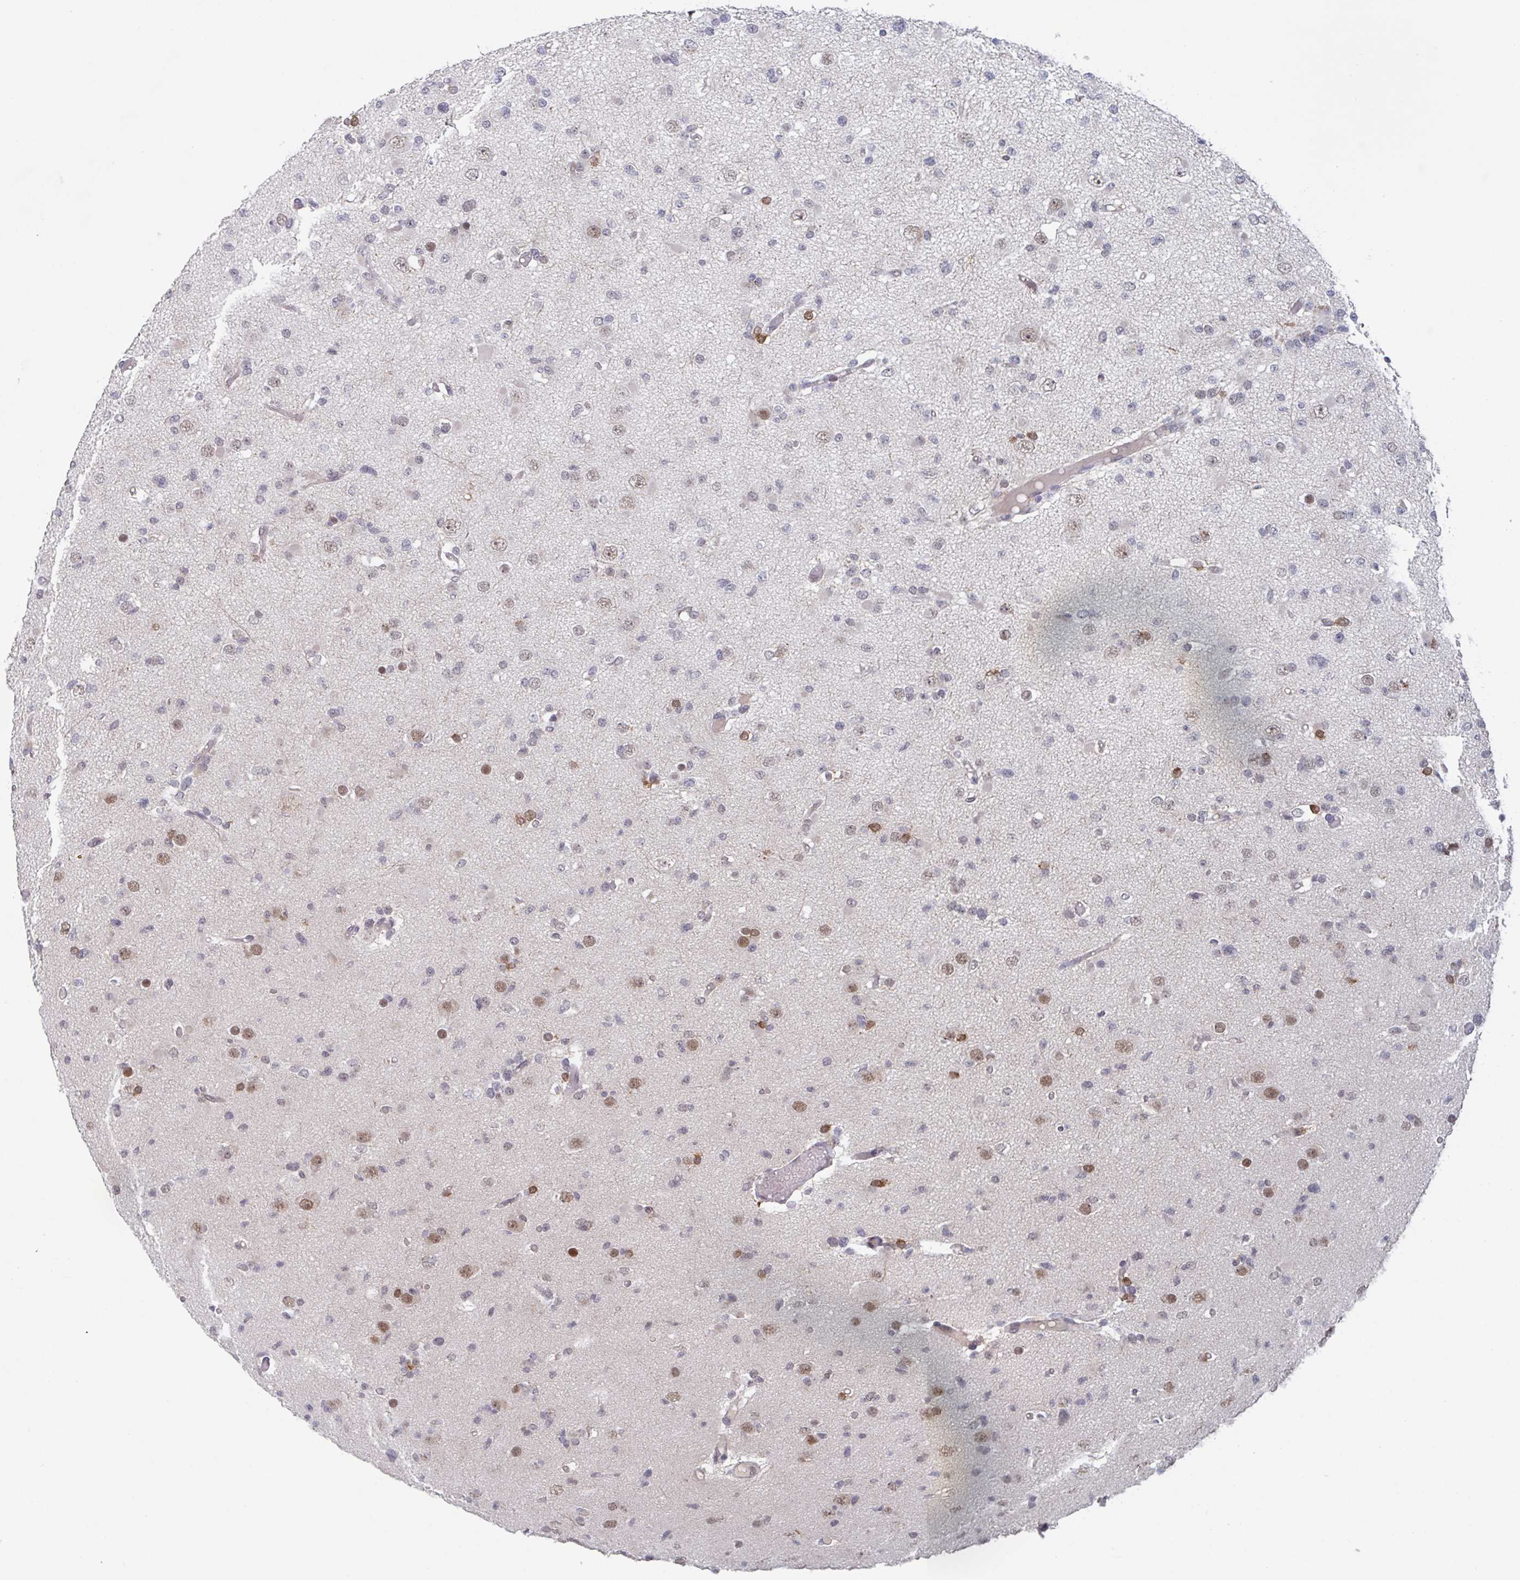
{"staining": {"intensity": "moderate", "quantity": "25%-75%", "location": "nuclear"}, "tissue": "glioma", "cell_type": "Tumor cells", "image_type": "cancer", "snomed": [{"axis": "morphology", "description": "Glioma, malignant, Low grade"}, {"axis": "topography", "description": "Brain"}], "caption": "Immunohistochemical staining of low-grade glioma (malignant) displays medium levels of moderate nuclear protein expression in about 25%-75% of tumor cells. Using DAB (brown) and hematoxylin (blue) stains, captured at high magnification using brightfield microscopy.", "gene": "RNF212", "patient": {"sex": "female", "age": 22}}